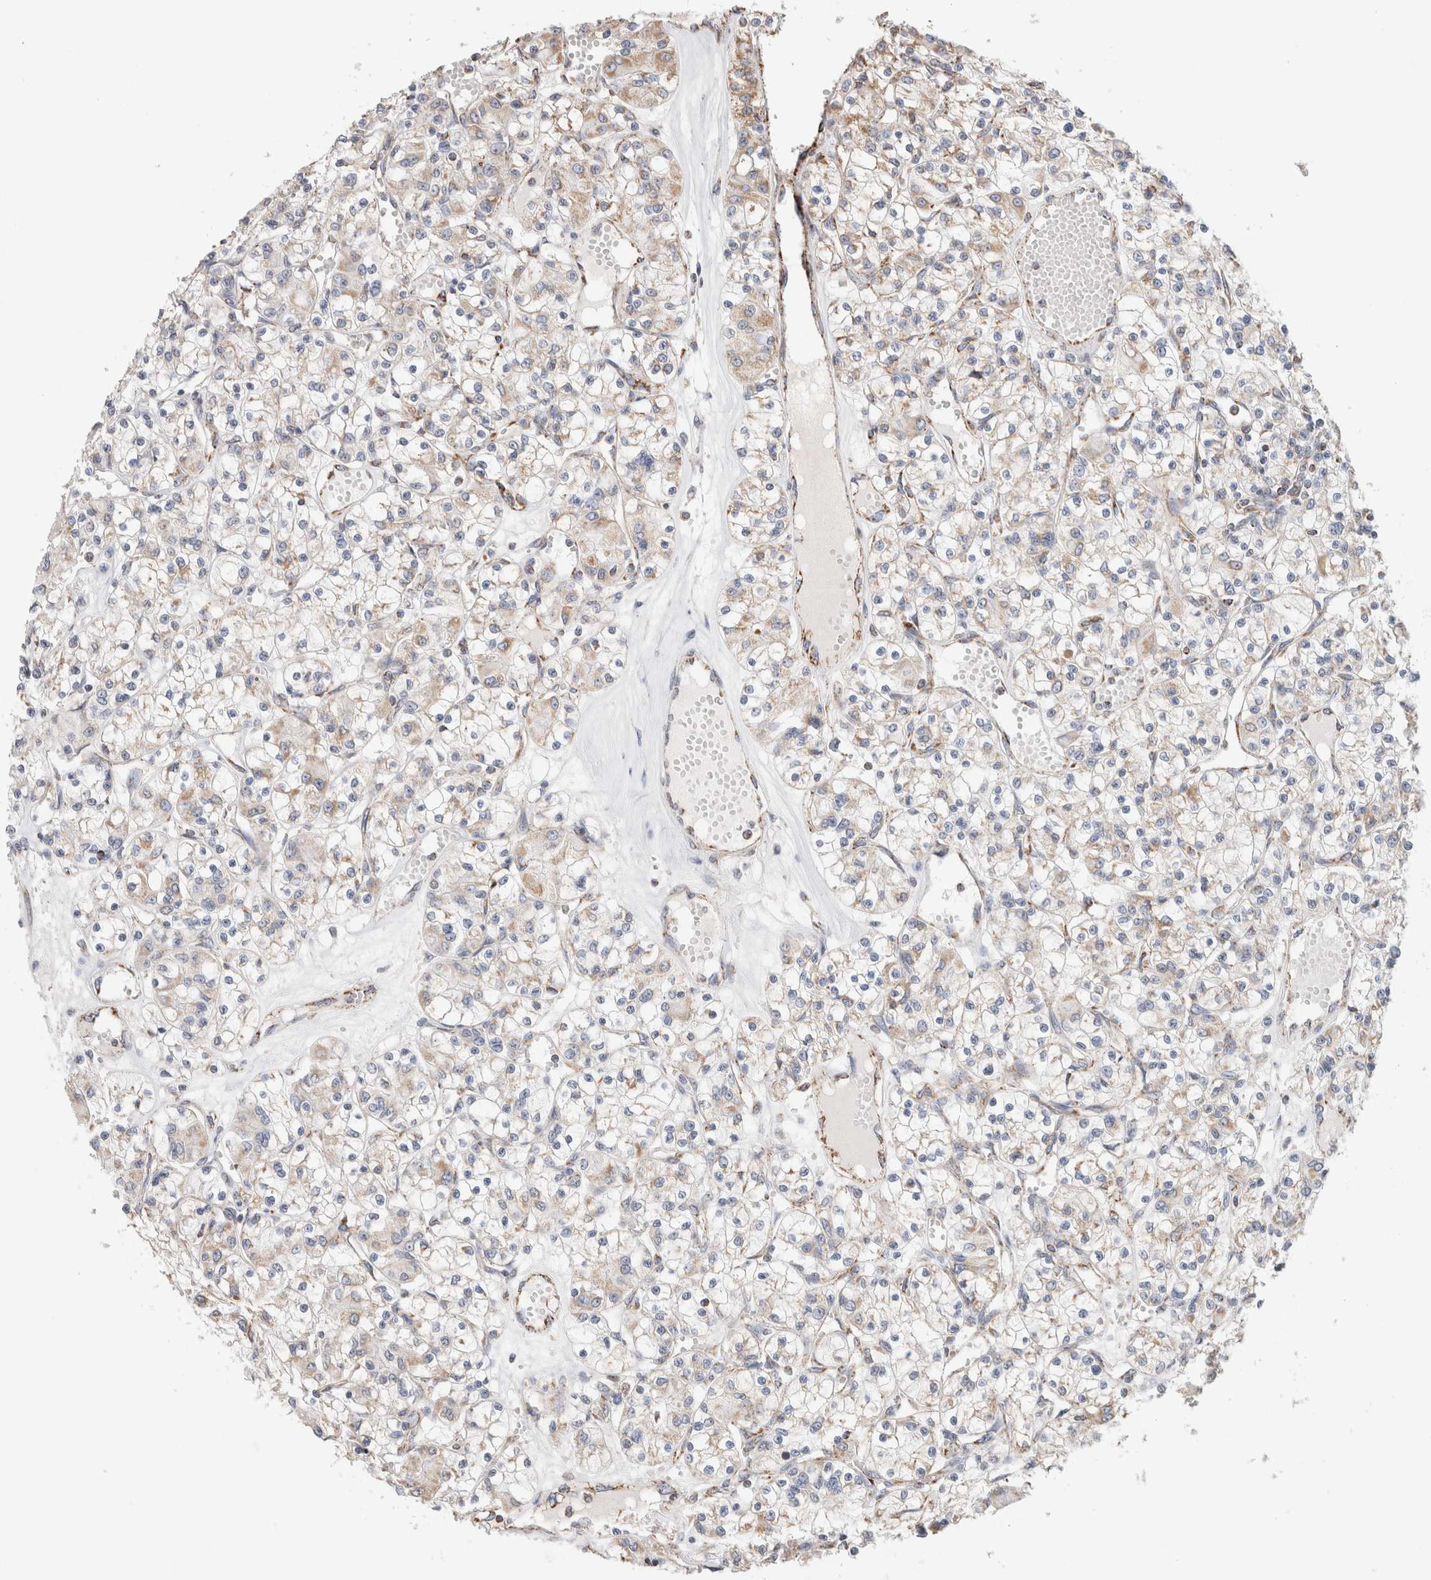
{"staining": {"intensity": "weak", "quantity": "<25%", "location": "cytoplasmic/membranous"}, "tissue": "renal cancer", "cell_type": "Tumor cells", "image_type": "cancer", "snomed": [{"axis": "morphology", "description": "Adenocarcinoma, NOS"}, {"axis": "topography", "description": "Kidney"}], "caption": "DAB immunohistochemical staining of adenocarcinoma (renal) displays no significant expression in tumor cells. Brightfield microscopy of IHC stained with DAB (brown) and hematoxylin (blue), captured at high magnification.", "gene": "C1QBP", "patient": {"sex": "female", "age": 59}}